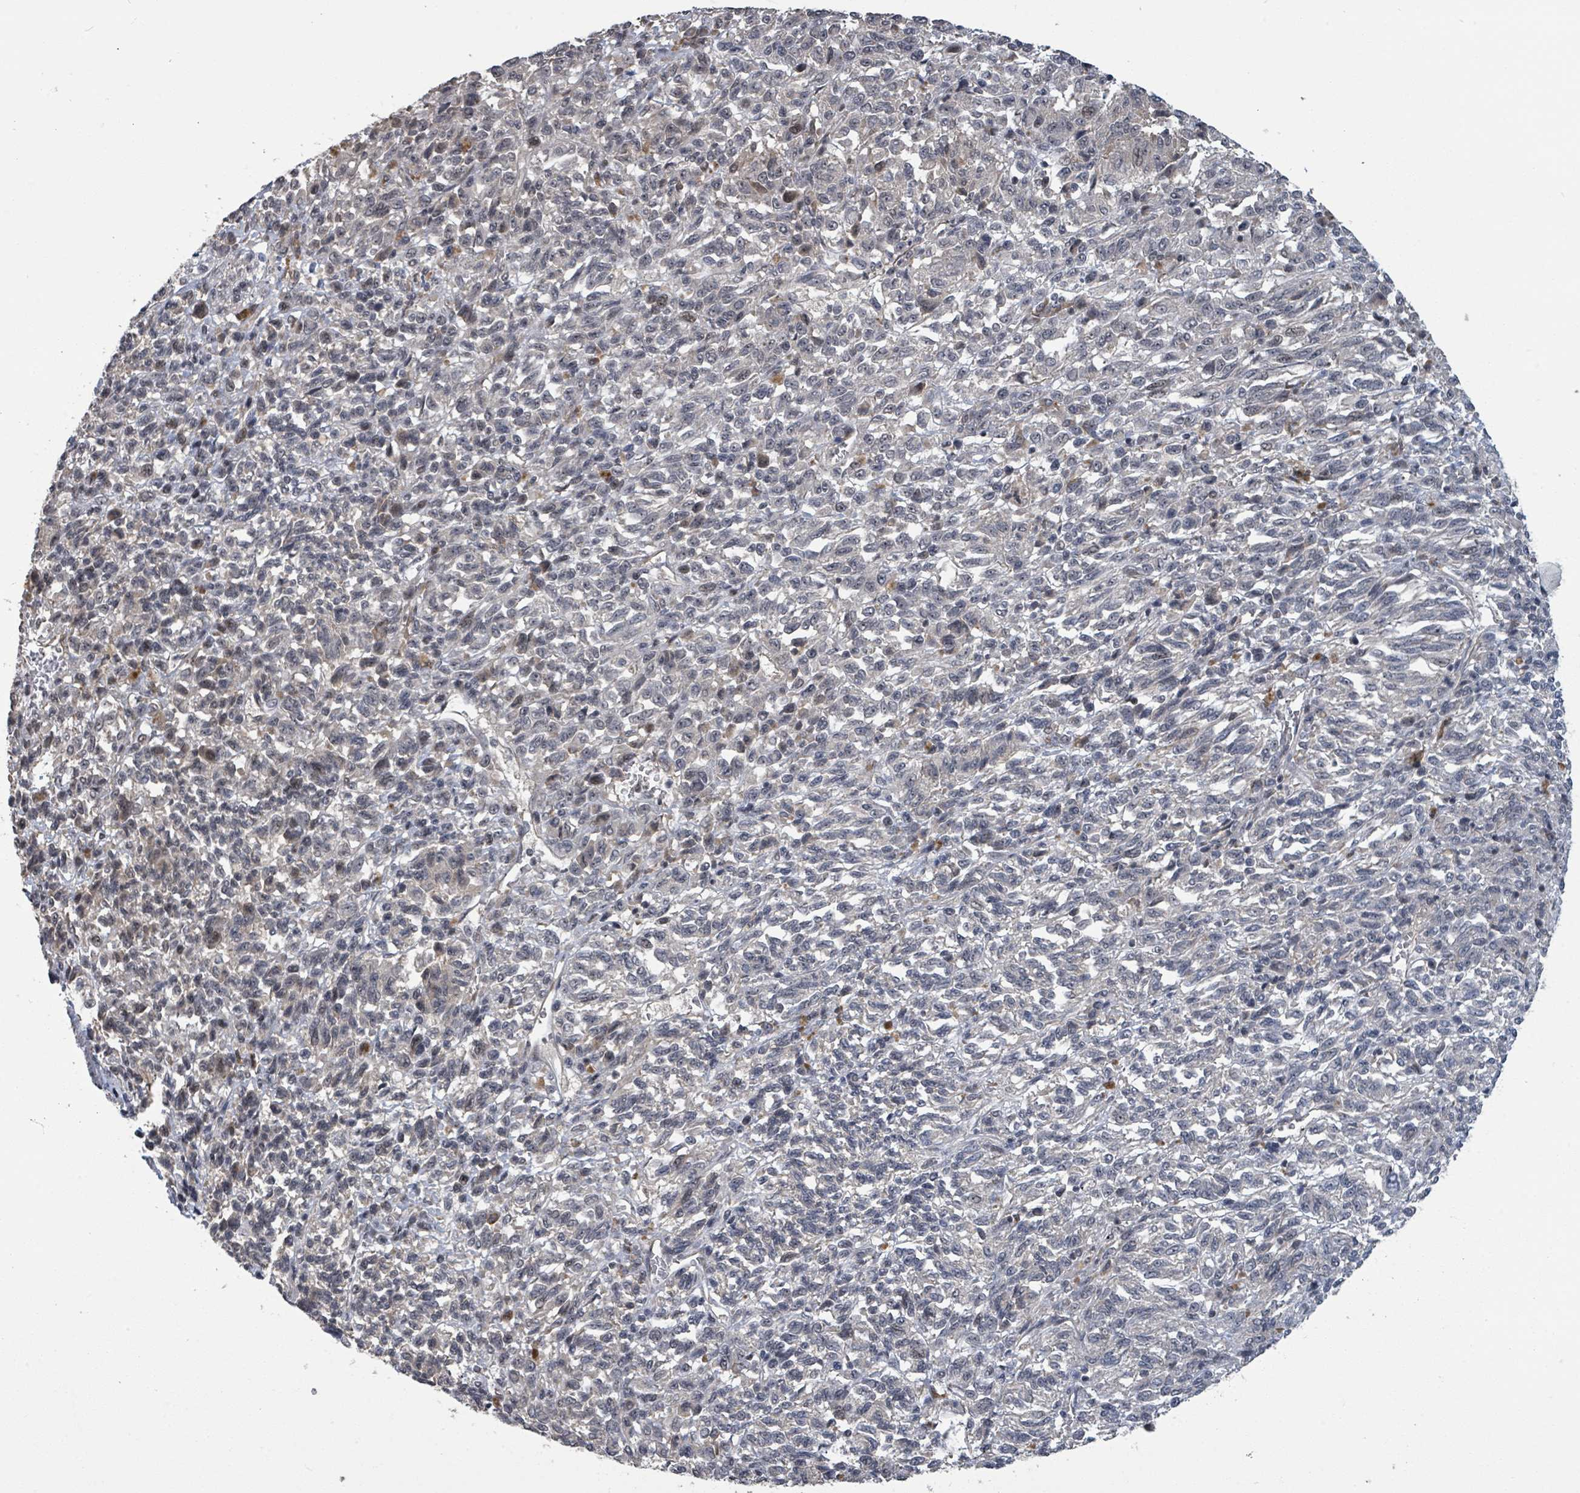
{"staining": {"intensity": "weak", "quantity": "<25%", "location": "nuclear"}, "tissue": "melanoma", "cell_type": "Tumor cells", "image_type": "cancer", "snomed": [{"axis": "morphology", "description": "Malignant melanoma, Metastatic site"}, {"axis": "topography", "description": "Lung"}], "caption": "DAB immunohistochemical staining of malignant melanoma (metastatic site) displays no significant expression in tumor cells.", "gene": "ZBTB14", "patient": {"sex": "male", "age": 64}}